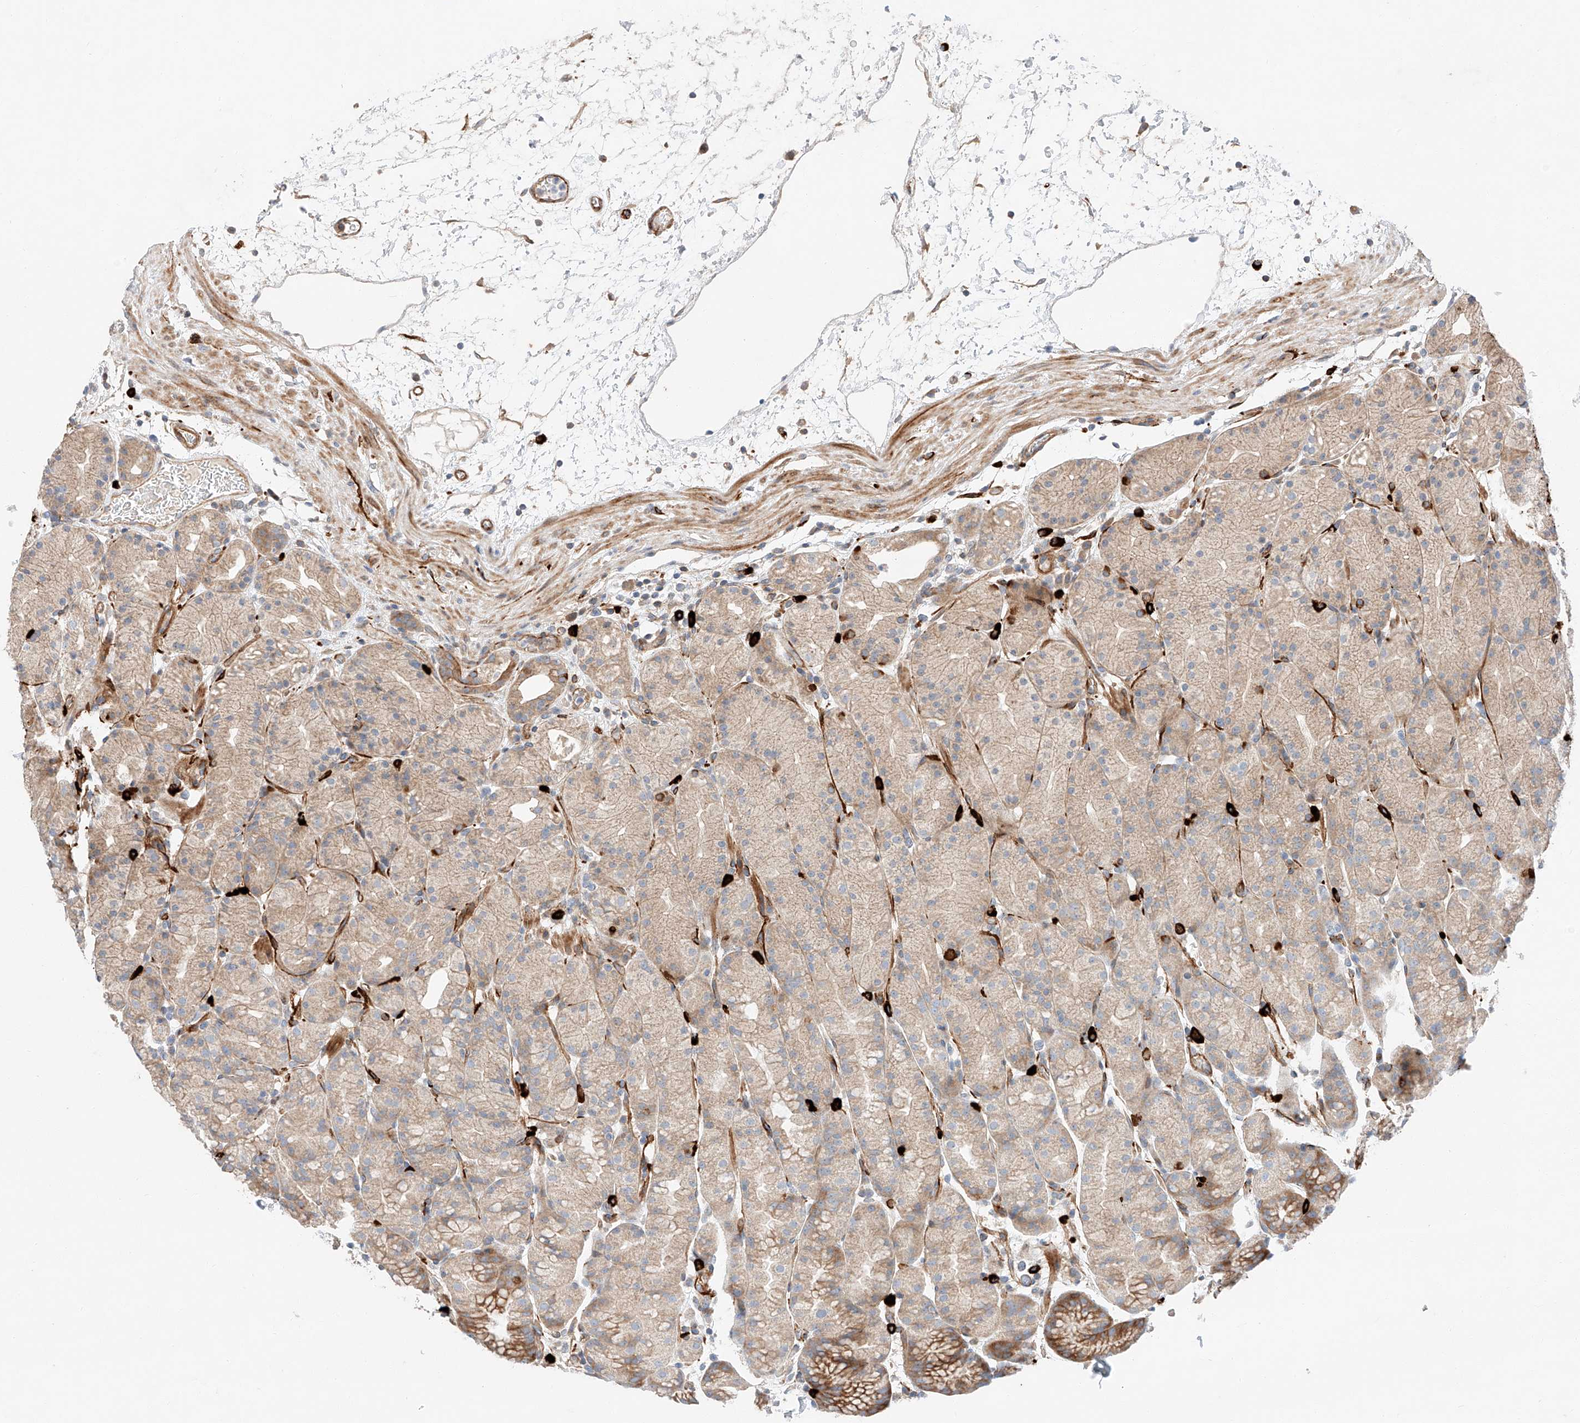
{"staining": {"intensity": "strong", "quantity": "<25%", "location": "cytoplasmic/membranous"}, "tissue": "stomach", "cell_type": "Glandular cells", "image_type": "normal", "snomed": [{"axis": "morphology", "description": "Normal tissue, NOS"}, {"axis": "topography", "description": "Stomach, upper"}], "caption": "Immunohistochemistry (IHC) of unremarkable stomach shows medium levels of strong cytoplasmic/membranous expression in about <25% of glandular cells.", "gene": "MINDY4", "patient": {"sex": "male", "age": 48}}